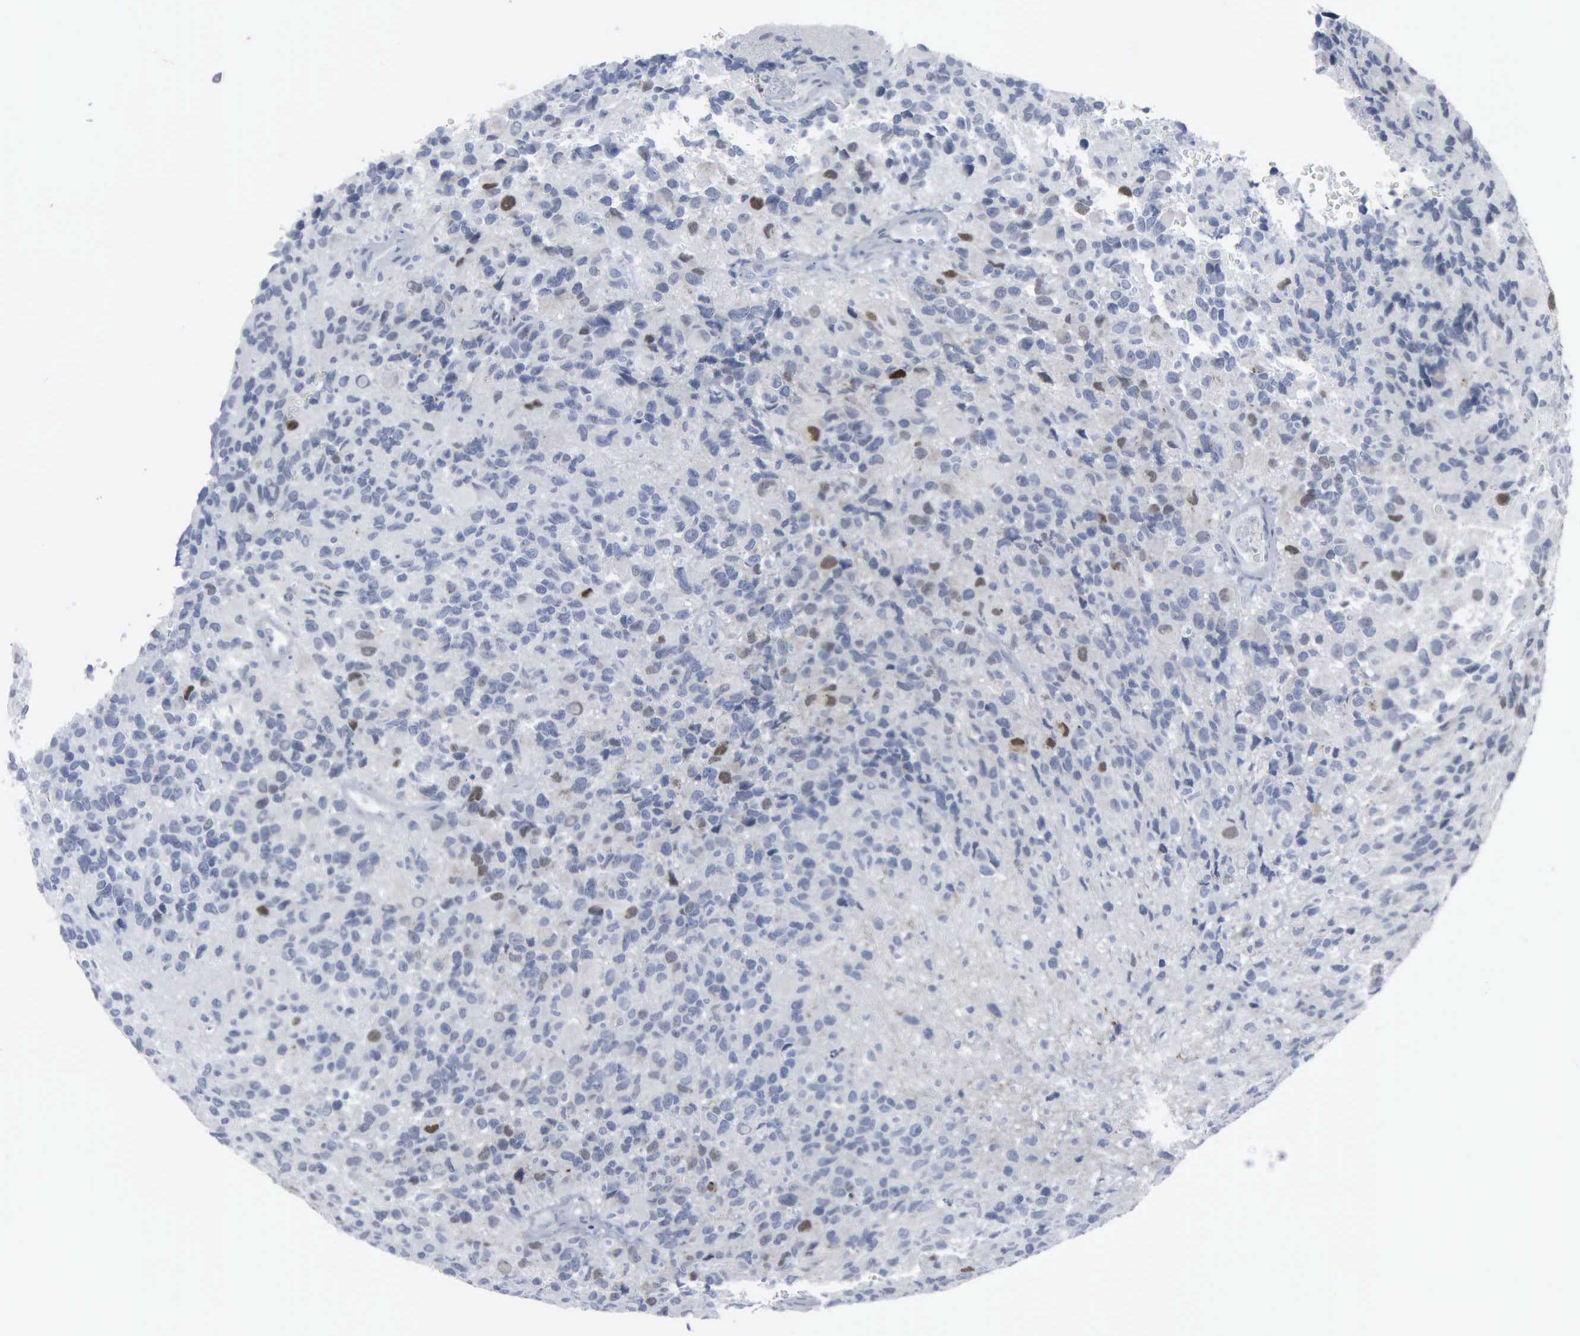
{"staining": {"intensity": "moderate", "quantity": "<25%", "location": "nuclear"}, "tissue": "glioma", "cell_type": "Tumor cells", "image_type": "cancer", "snomed": [{"axis": "morphology", "description": "Glioma, malignant, High grade"}, {"axis": "topography", "description": "Brain"}], "caption": "This histopathology image shows immunohistochemistry (IHC) staining of malignant high-grade glioma, with low moderate nuclear positivity in approximately <25% of tumor cells.", "gene": "CCND3", "patient": {"sex": "male", "age": 77}}